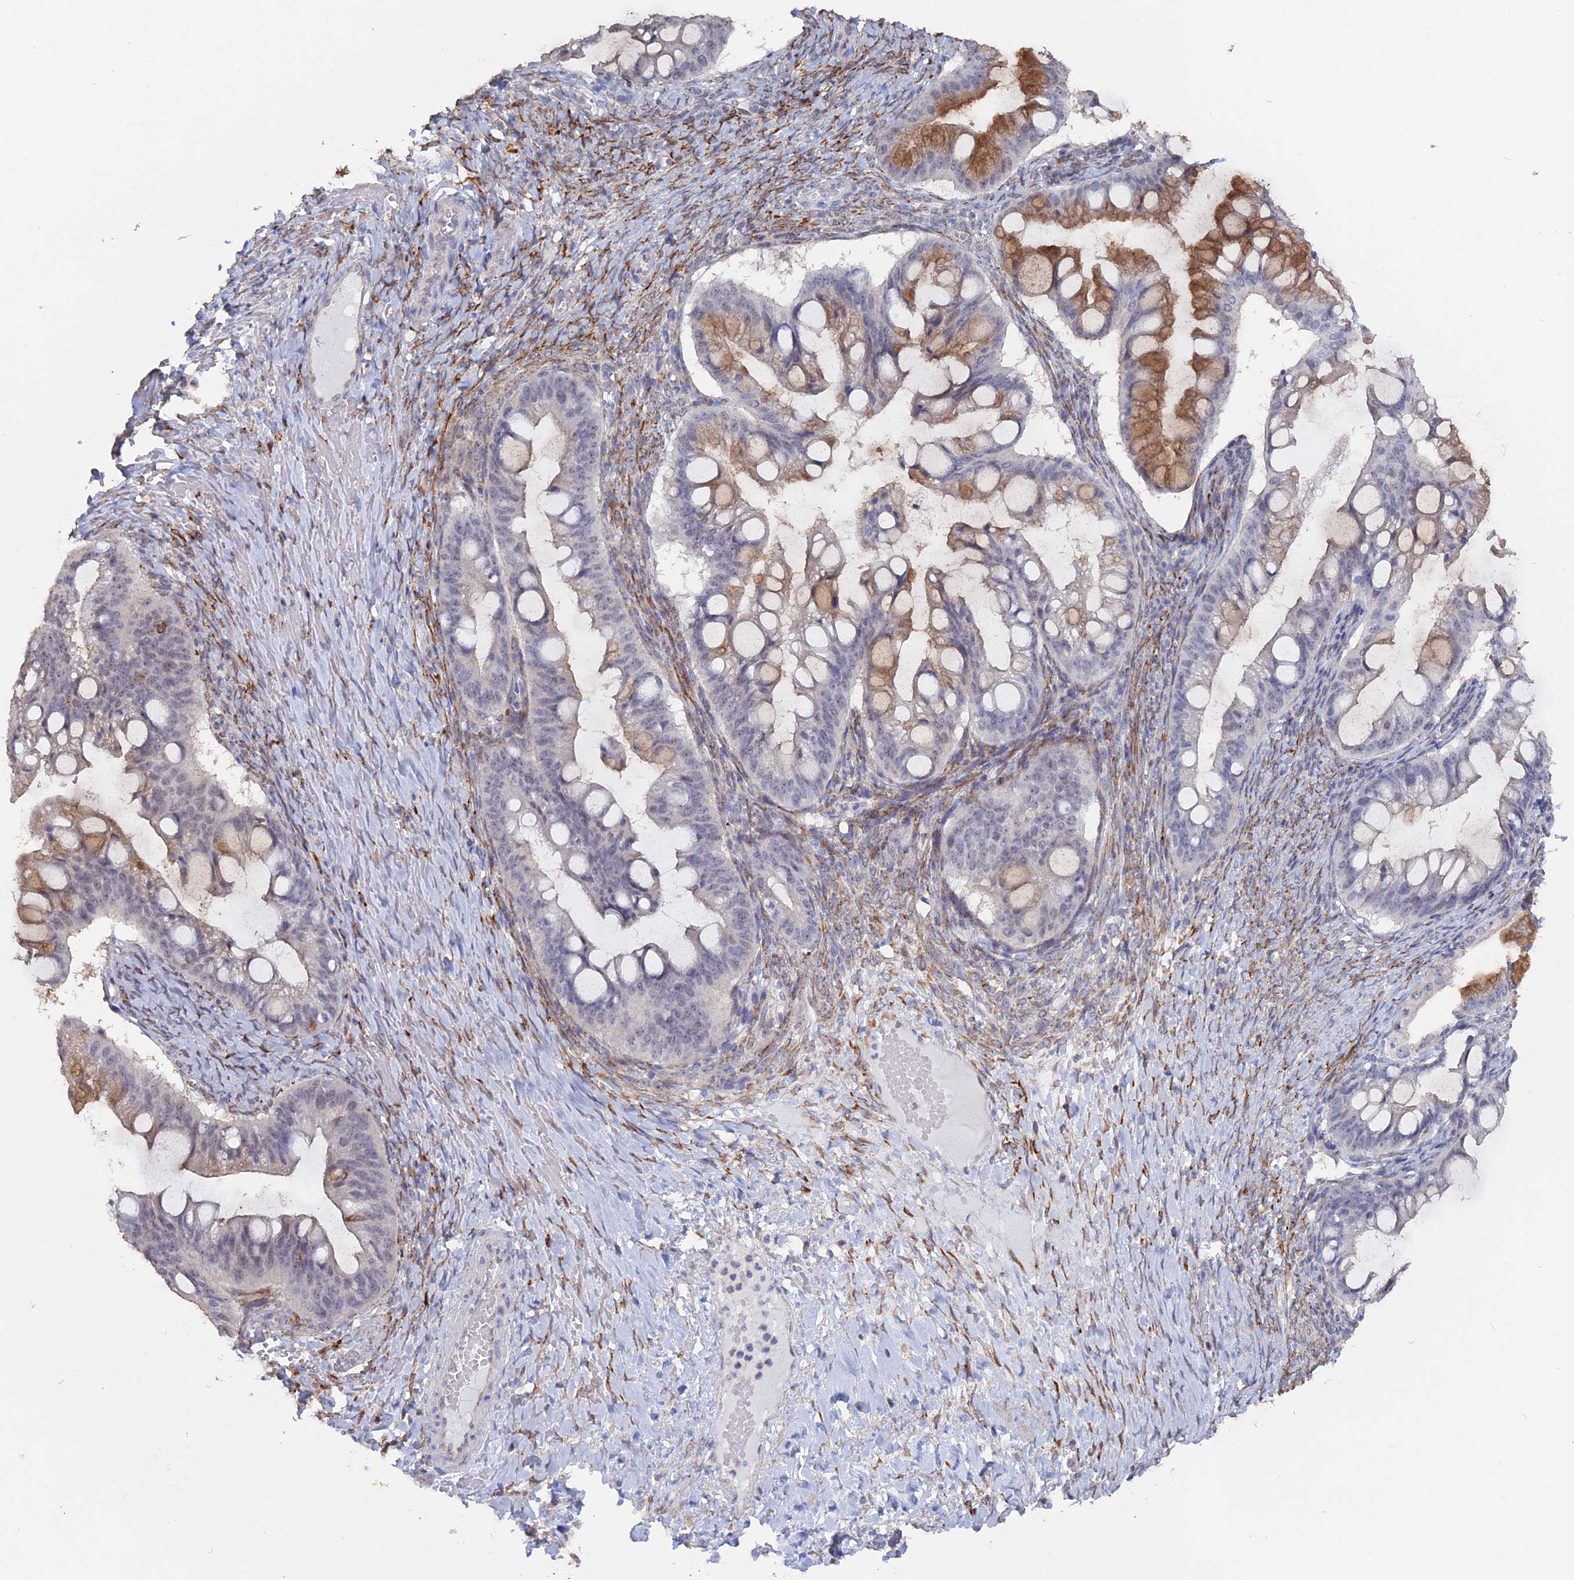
{"staining": {"intensity": "moderate", "quantity": "25%-75%", "location": "cytoplasmic/membranous"}, "tissue": "ovarian cancer", "cell_type": "Tumor cells", "image_type": "cancer", "snomed": [{"axis": "morphology", "description": "Cystadenocarcinoma, mucinous, NOS"}, {"axis": "topography", "description": "Ovary"}], "caption": "Moderate cytoplasmic/membranous protein staining is present in approximately 25%-75% of tumor cells in ovarian cancer (mucinous cystadenocarcinoma).", "gene": "SEMG2", "patient": {"sex": "female", "age": 73}}